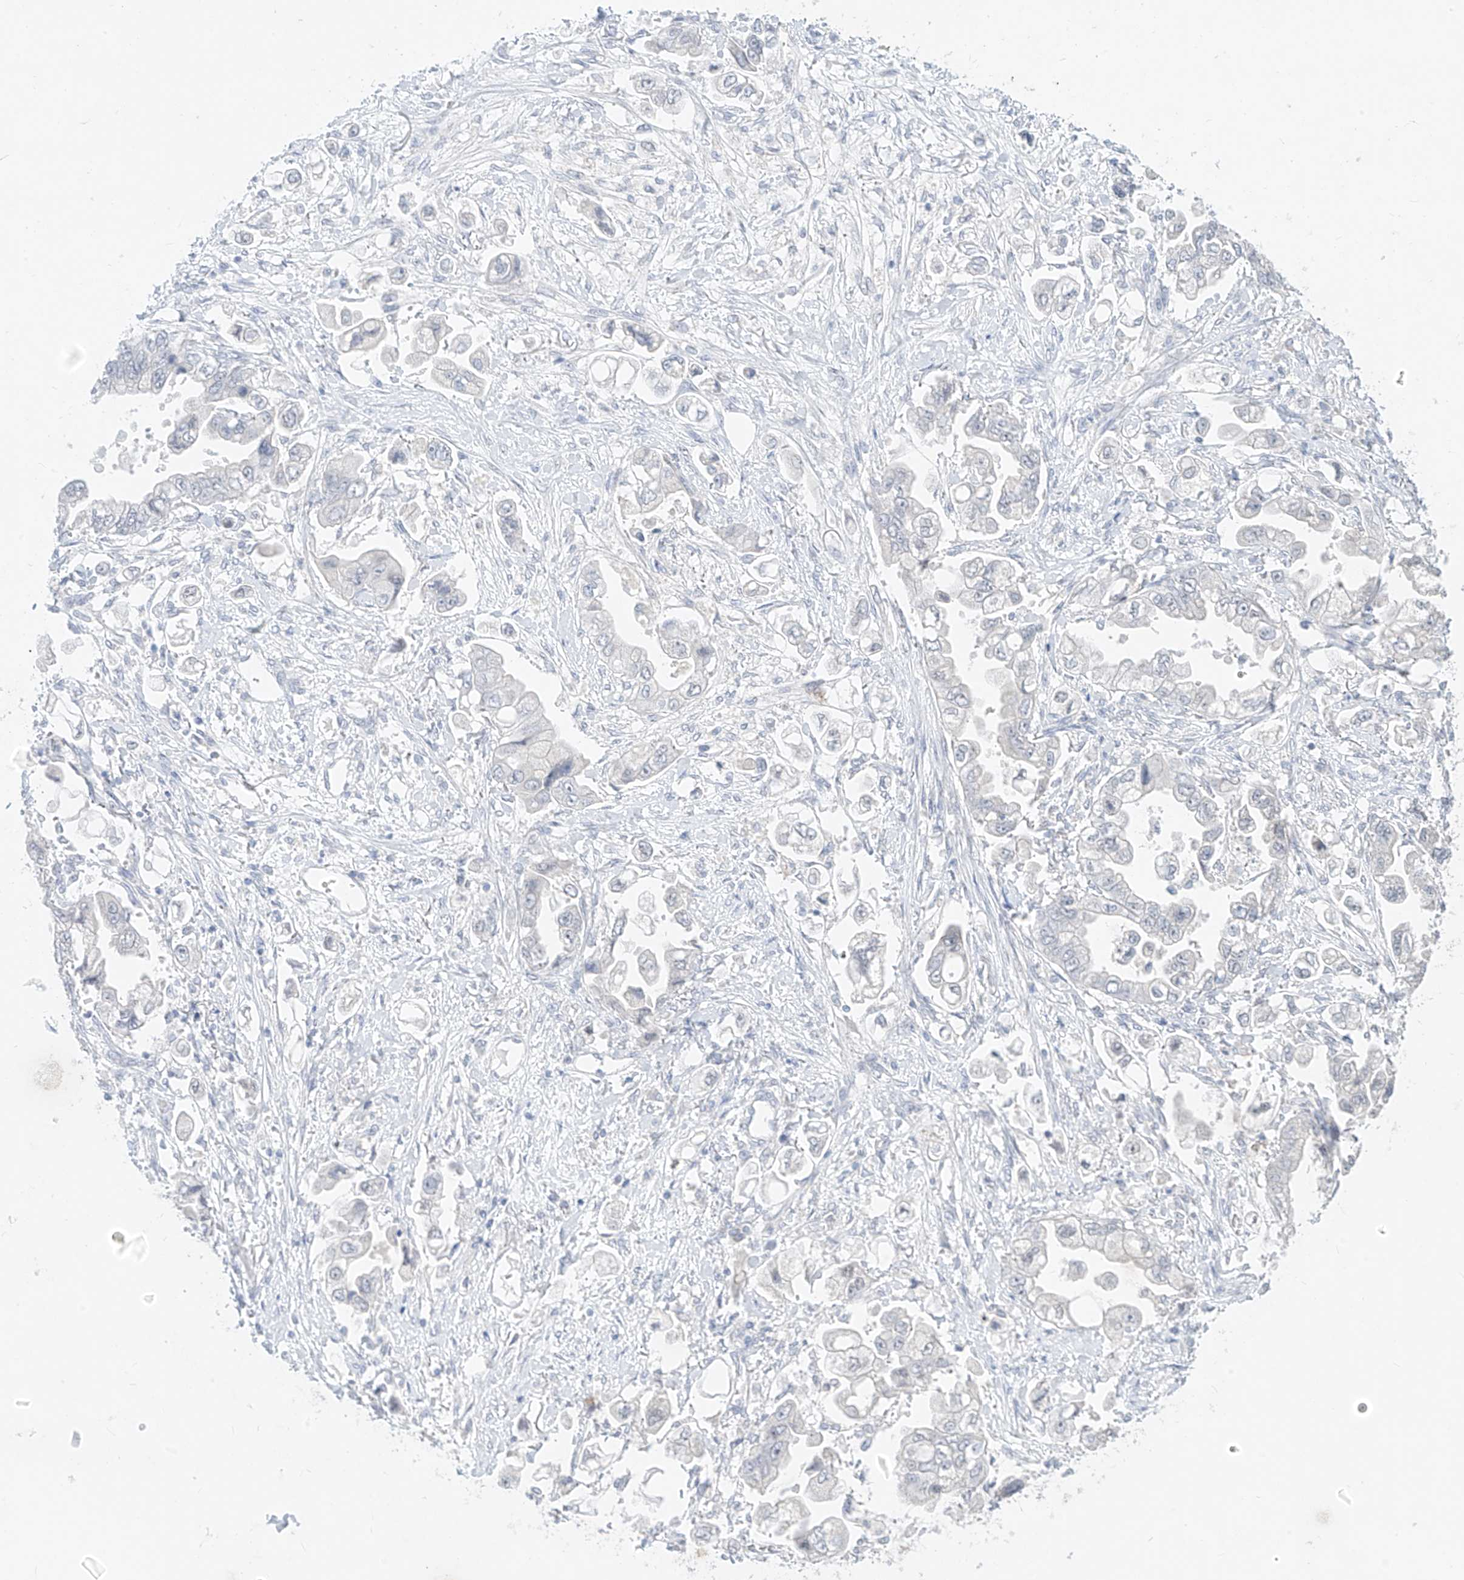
{"staining": {"intensity": "negative", "quantity": "none", "location": "none"}, "tissue": "stomach cancer", "cell_type": "Tumor cells", "image_type": "cancer", "snomed": [{"axis": "morphology", "description": "Adenocarcinoma, NOS"}, {"axis": "topography", "description": "Stomach"}], "caption": "DAB immunohistochemical staining of human stomach adenocarcinoma reveals no significant expression in tumor cells.", "gene": "BARX2", "patient": {"sex": "male", "age": 62}}